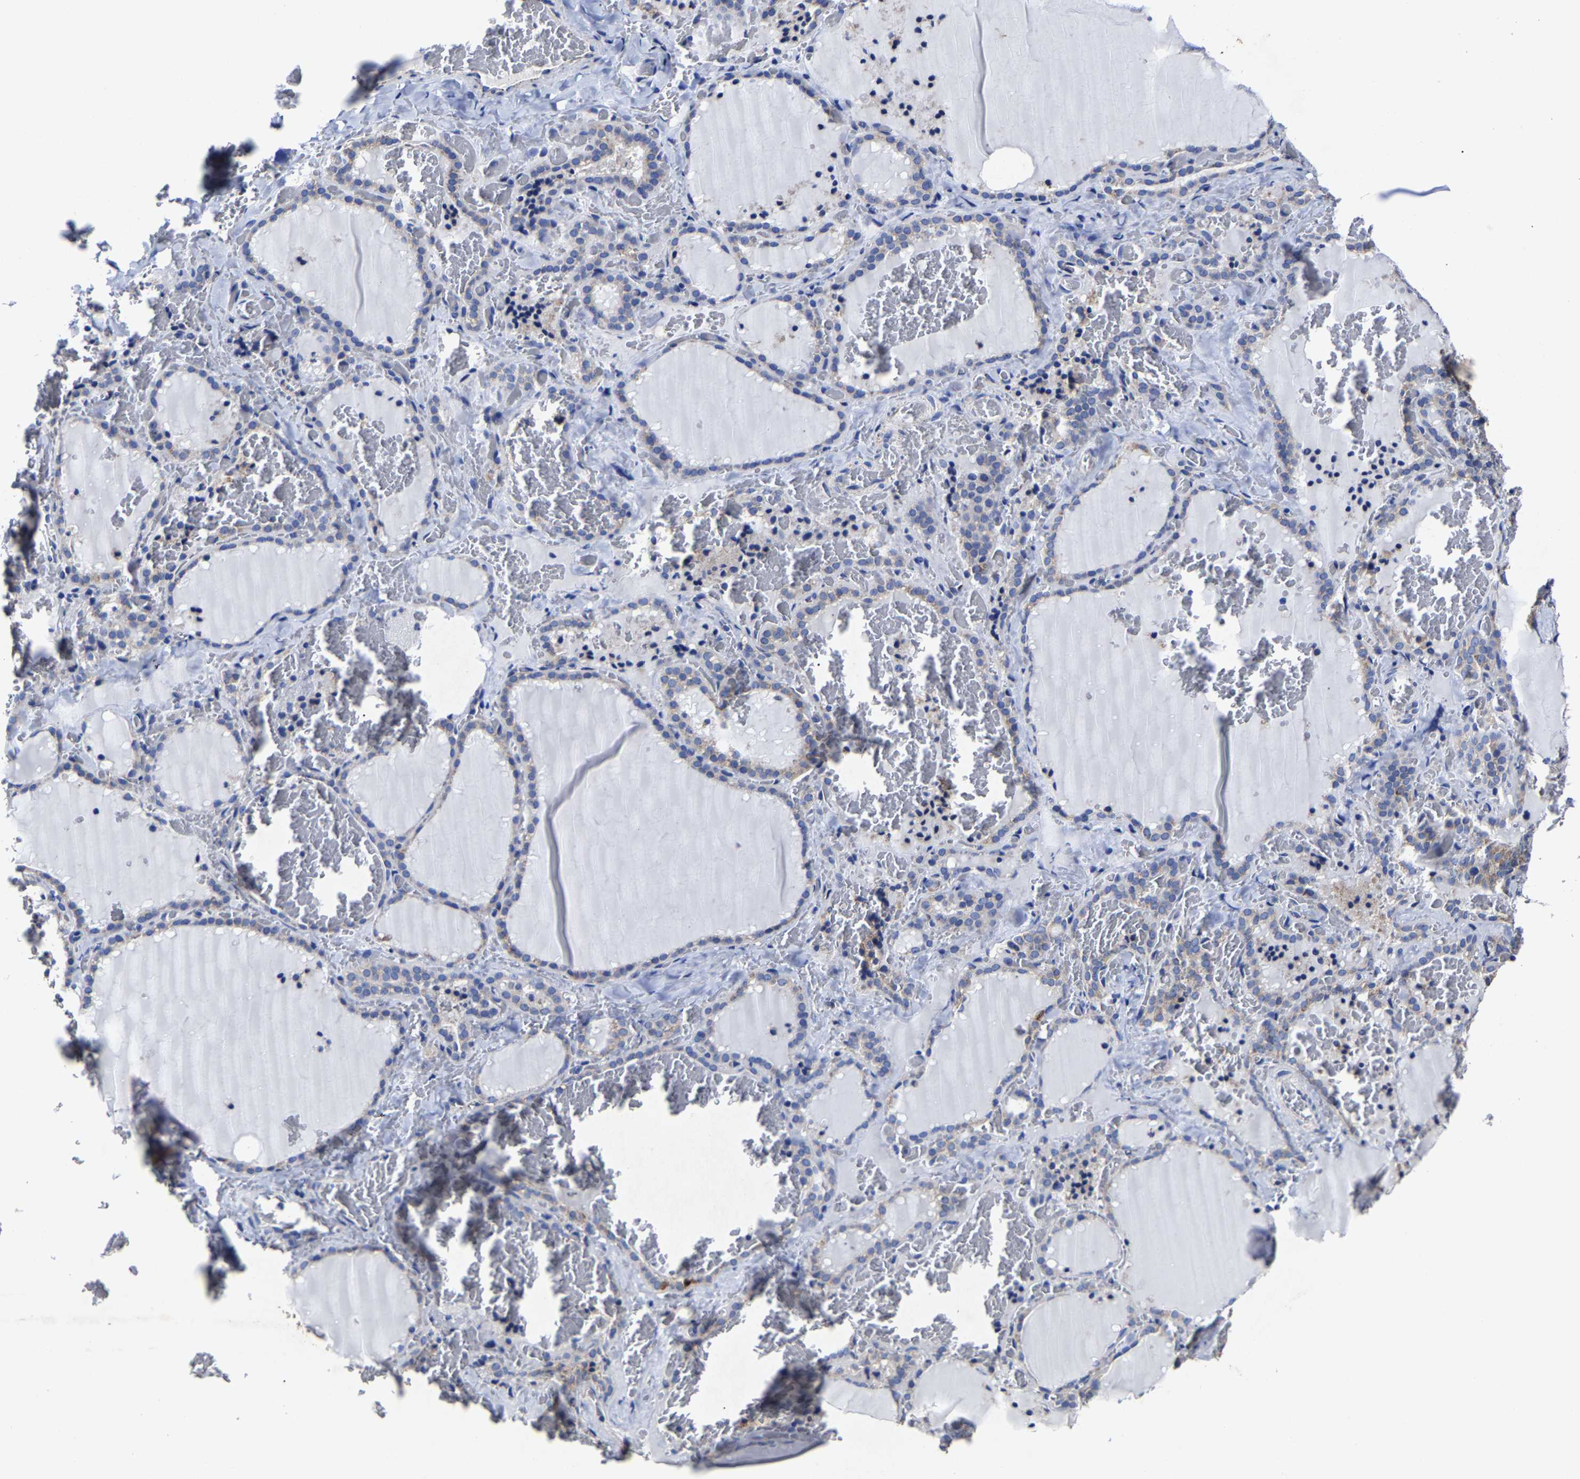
{"staining": {"intensity": "weak", "quantity": "25%-75%", "location": "cytoplasmic/membranous"}, "tissue": "thyroid gland", "cell_type": "Glandular cells", "image_type": "normal", "snomed": [{"axis": "morphology", "description": "Normal tissue, NOS"}, {"axis": "topography", "description": "Thyroid gland"}], "caption": "Thyroid gland stained with a protein marker demonstrates weak staining in glandular cells.", "gene": "AASS", "patient": {"sex": "female", "age": 22}}